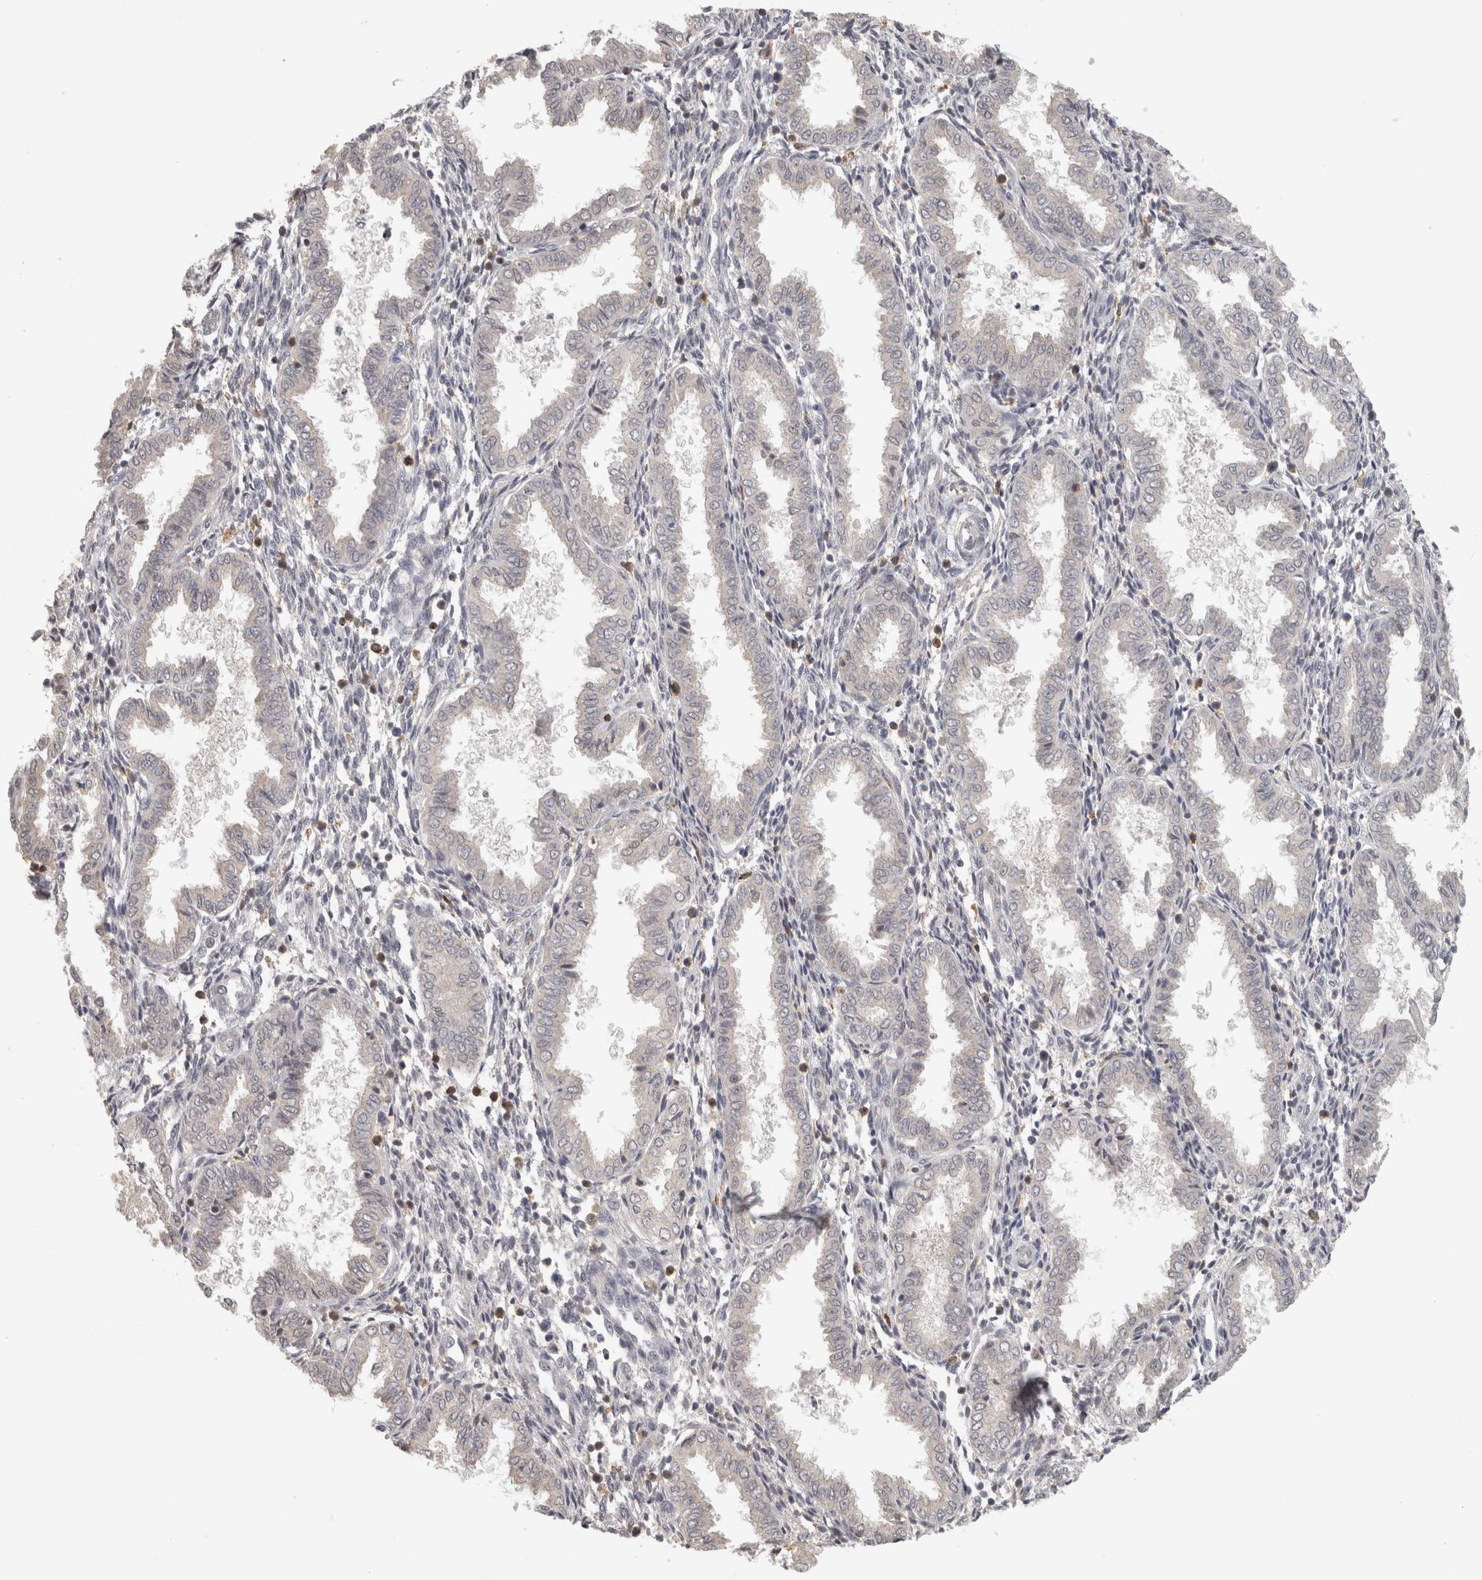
{"staining": {"intensity": "negative", "quantity": "none", "location": "none"}, "tissue": "endometrium", "cell_type": "Cells in endometrial stroma", "image_type": "normal", "snomed": [{"axis": "morphology", "description": "Normal tissue, NOS"}, {"axis": "topography", "description": "Endometrium"}], "caption": "The micrograph demonstrates no staining of cells in endometrial stroma in unremarkable endometrium. Brightfield microscopy of immunohistochemistry (IHC) stained with DAB (3,3'-diaminobenzidine) (brown) and hematoxylin (blue), captured at high magnification.", "gene": "HAVCR2", "patient": {"sex": "female", "age": 33}}